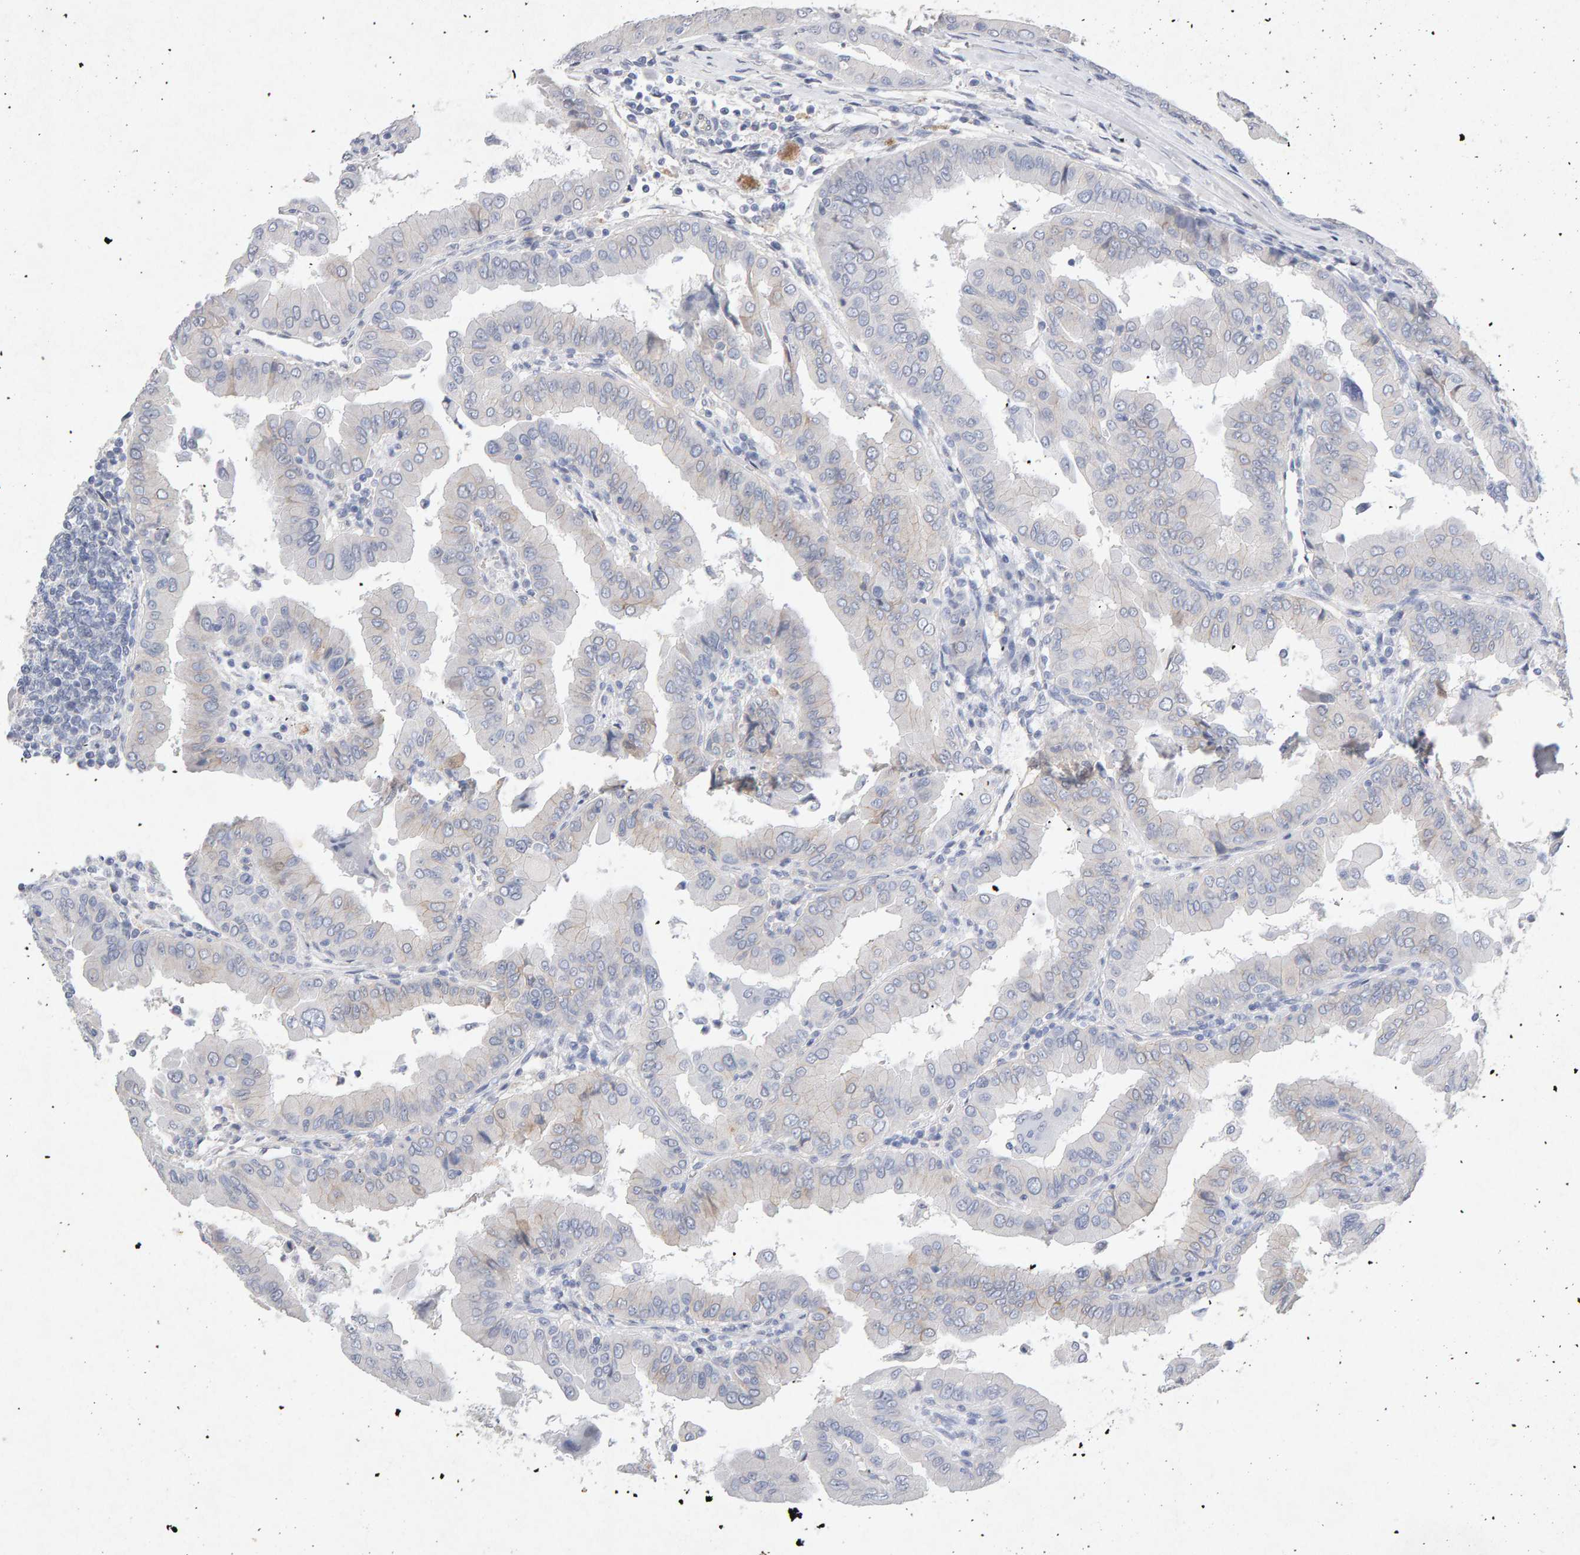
{"staining": {"intensity": "negative", "quantity": "none", "location": "none"}, "tissue": "thyroid cancer", "cell_type": "Tumor cells", "image_type": "cancer", "snomed": [{"axis": "morphology", "description": "Papillary adenocarcinoma, NOS"}, {"axis": "topography", "description": "Thyroid gland"}], "caption": "High magnification brightfield microscopy of thyroid papillary adenocarcinoma stained with DAB (3,3'-diaminobenzidine) (brown) and counterstained with hematoxylin (blue): tumor cells show no significant expression.", "gene": "PTPRM", "patient": {"sex": "male", "age": 33}}